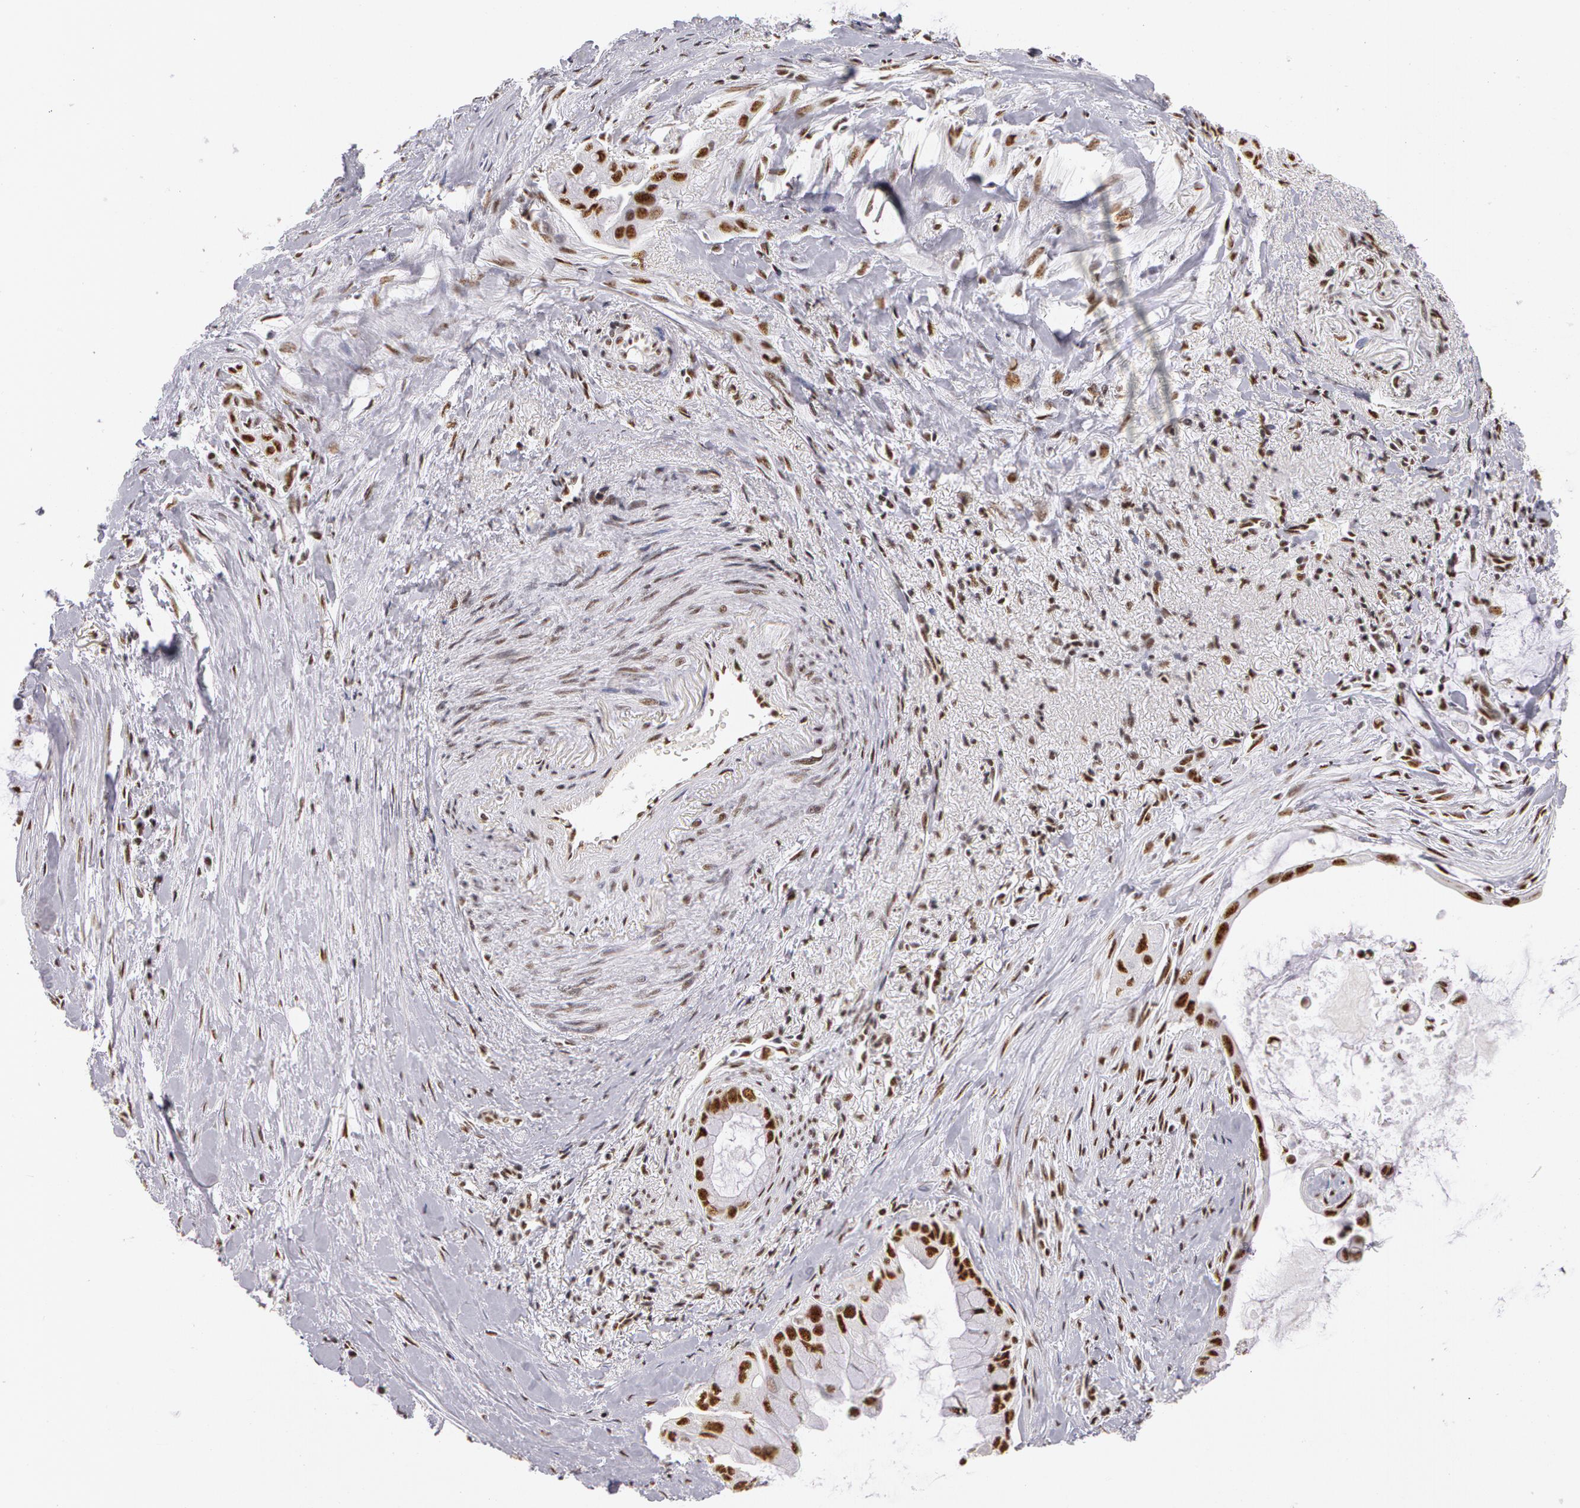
{"staining": {"intensity": "moderate", "quantity": ">75%", "location": "nuclear"}, "tissue": "pancreatic cancer", "cell_type": "Tumor cells", "image_type": "cancer", "snomed": [{"axis": "morphology", "description": "Adenocarcinoma, NOS"}, {"axis": "topography", "description": "Pancreas"}], "caption": "Pancreatic adenocarcinoma stained with immunohistochemistry exhibits moderate nuclear positivity in about >75% of tumor cells. (IHC, brightfield microscopy, high magnification).", "gene": "PNN", "patient": {"sex": "male", "age": 59}}